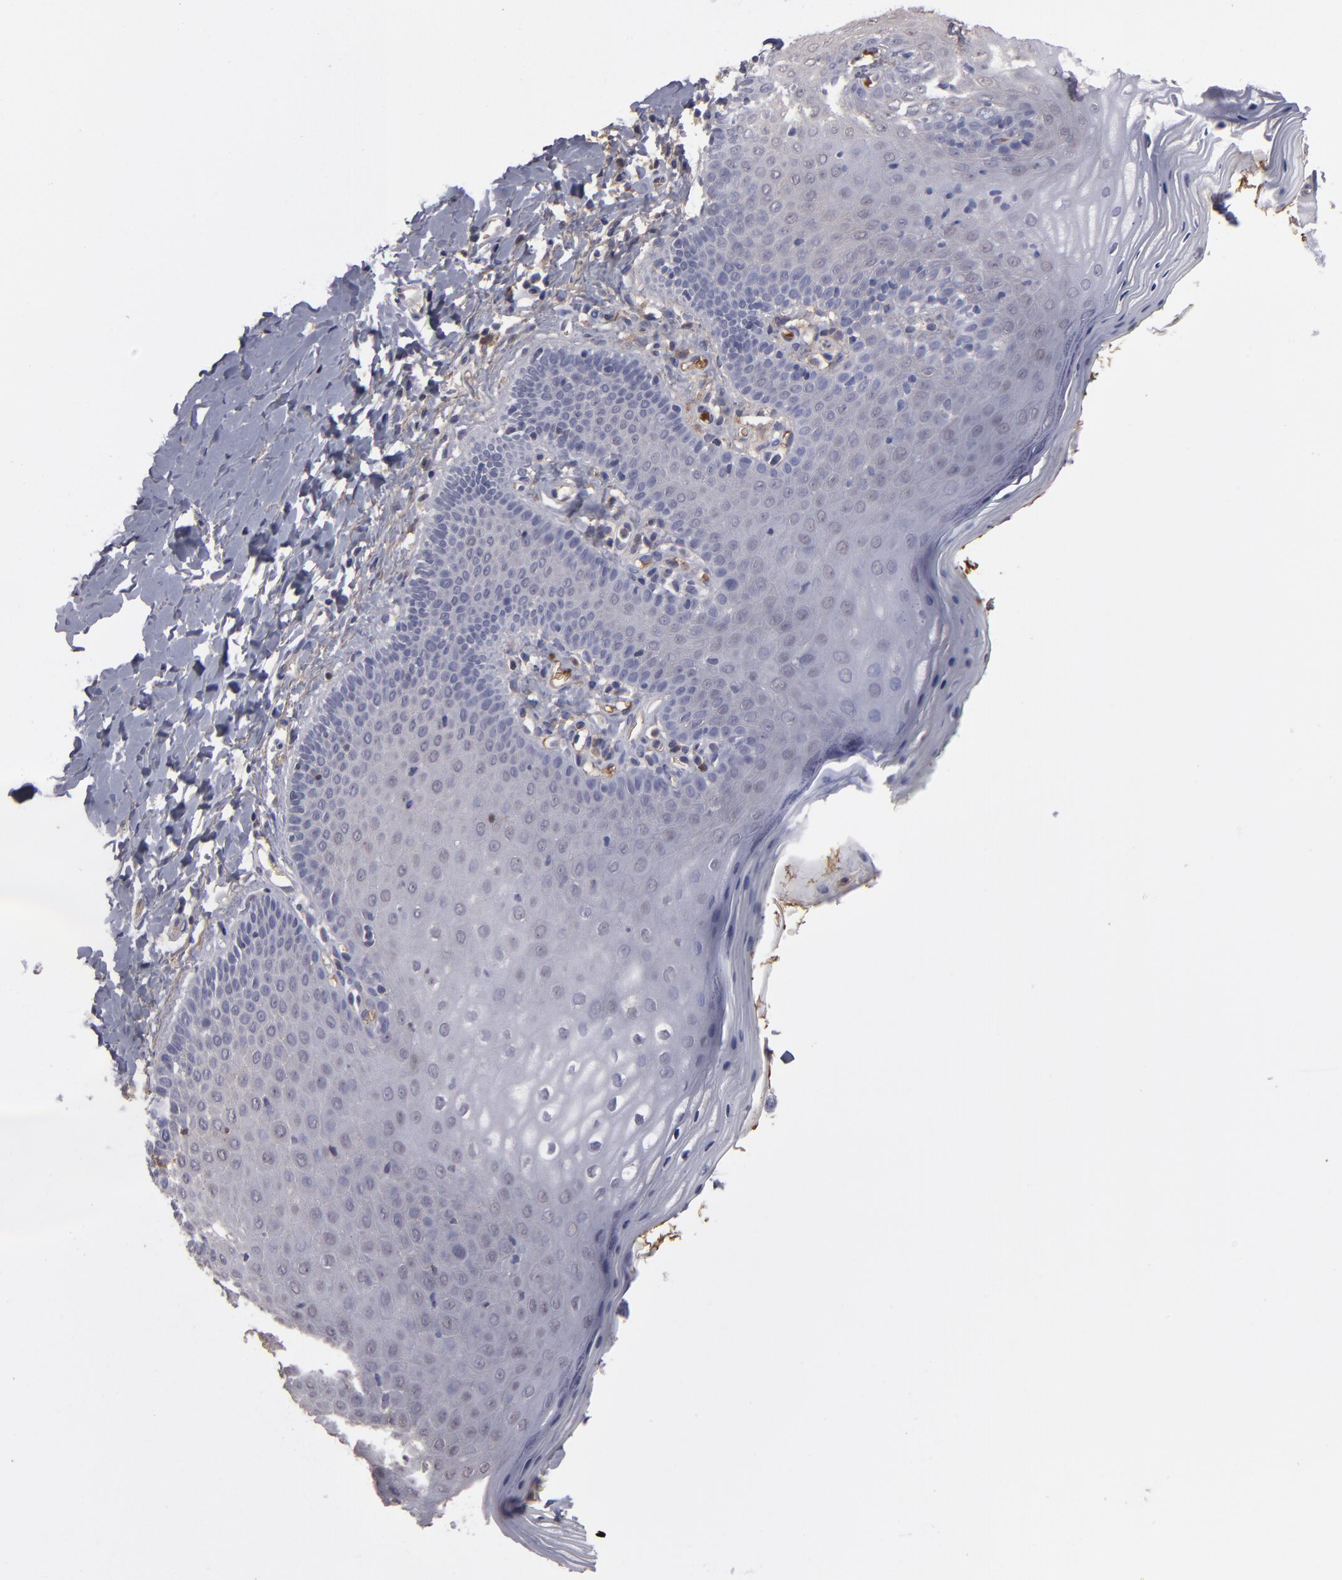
{"staining": {"intensity": "weak", "quantity": "25%-75%", "location": "cytoplasmic/membranous"}, "tissue": "vagina", "cell_type": "Squamous epithelial cells", "image_type": "normal", "snomed": [{"axis": "morphology", "description": "Normal tissue, NOS"}, {"axis": "topography", "description": "Vagina"}], "caption": "High-magnification brightfield microscopy of benign vagina stained with DAB (3,3'-diaminobenzidine) (brown) and counterstained with hematoxylin (blue). squamous epithelial cells exhibit weak cytoplasmic/membranous positivity is present in approximately25%-75% of cells. (brown staining indicates protein expression, while blue staining denotes nuclei).", "gene": "ITIH4", "patient": {"sex": "female", "age": 55}}